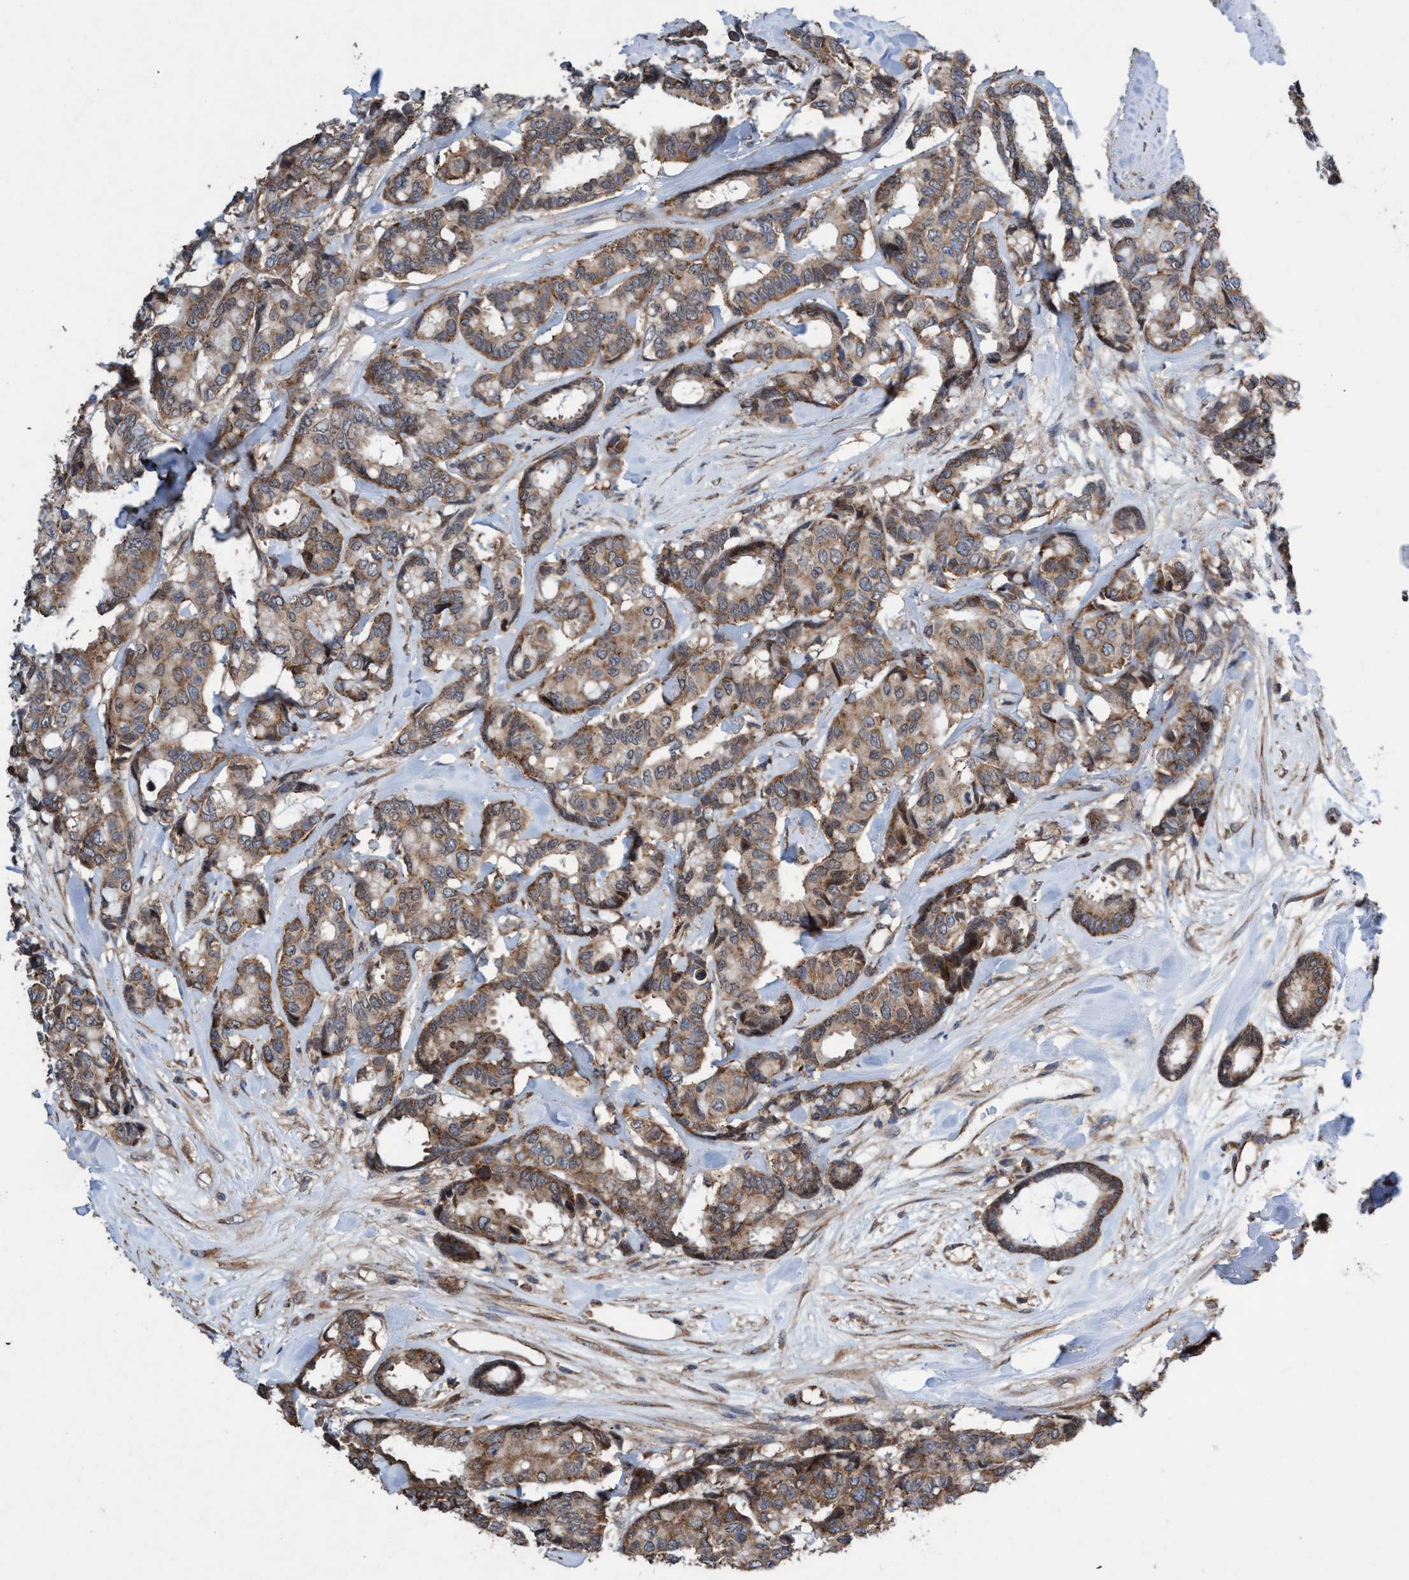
{"staining": {"intensity": "moderate", "quantity": ">75%", "location": "cytoplasmic/membranous"}, "tissue": "breast cancer", "cell_type": "Tumor cells", "image_type": "cancer", "snomed": [{"axis": "morphology", "description": "Duct carcinoma"}, {"axis": "topography", "description": "Breast"}], "caption": "DAB immunohistochemical staining of human breast cancer (infiltrating ductal carcinoma) demonstrates moderate cytoplasmic/membranous protein staining in about >75% of tumor cells.", "gene": "METAP2", "patient": {"sex": "female", "age": 87}}